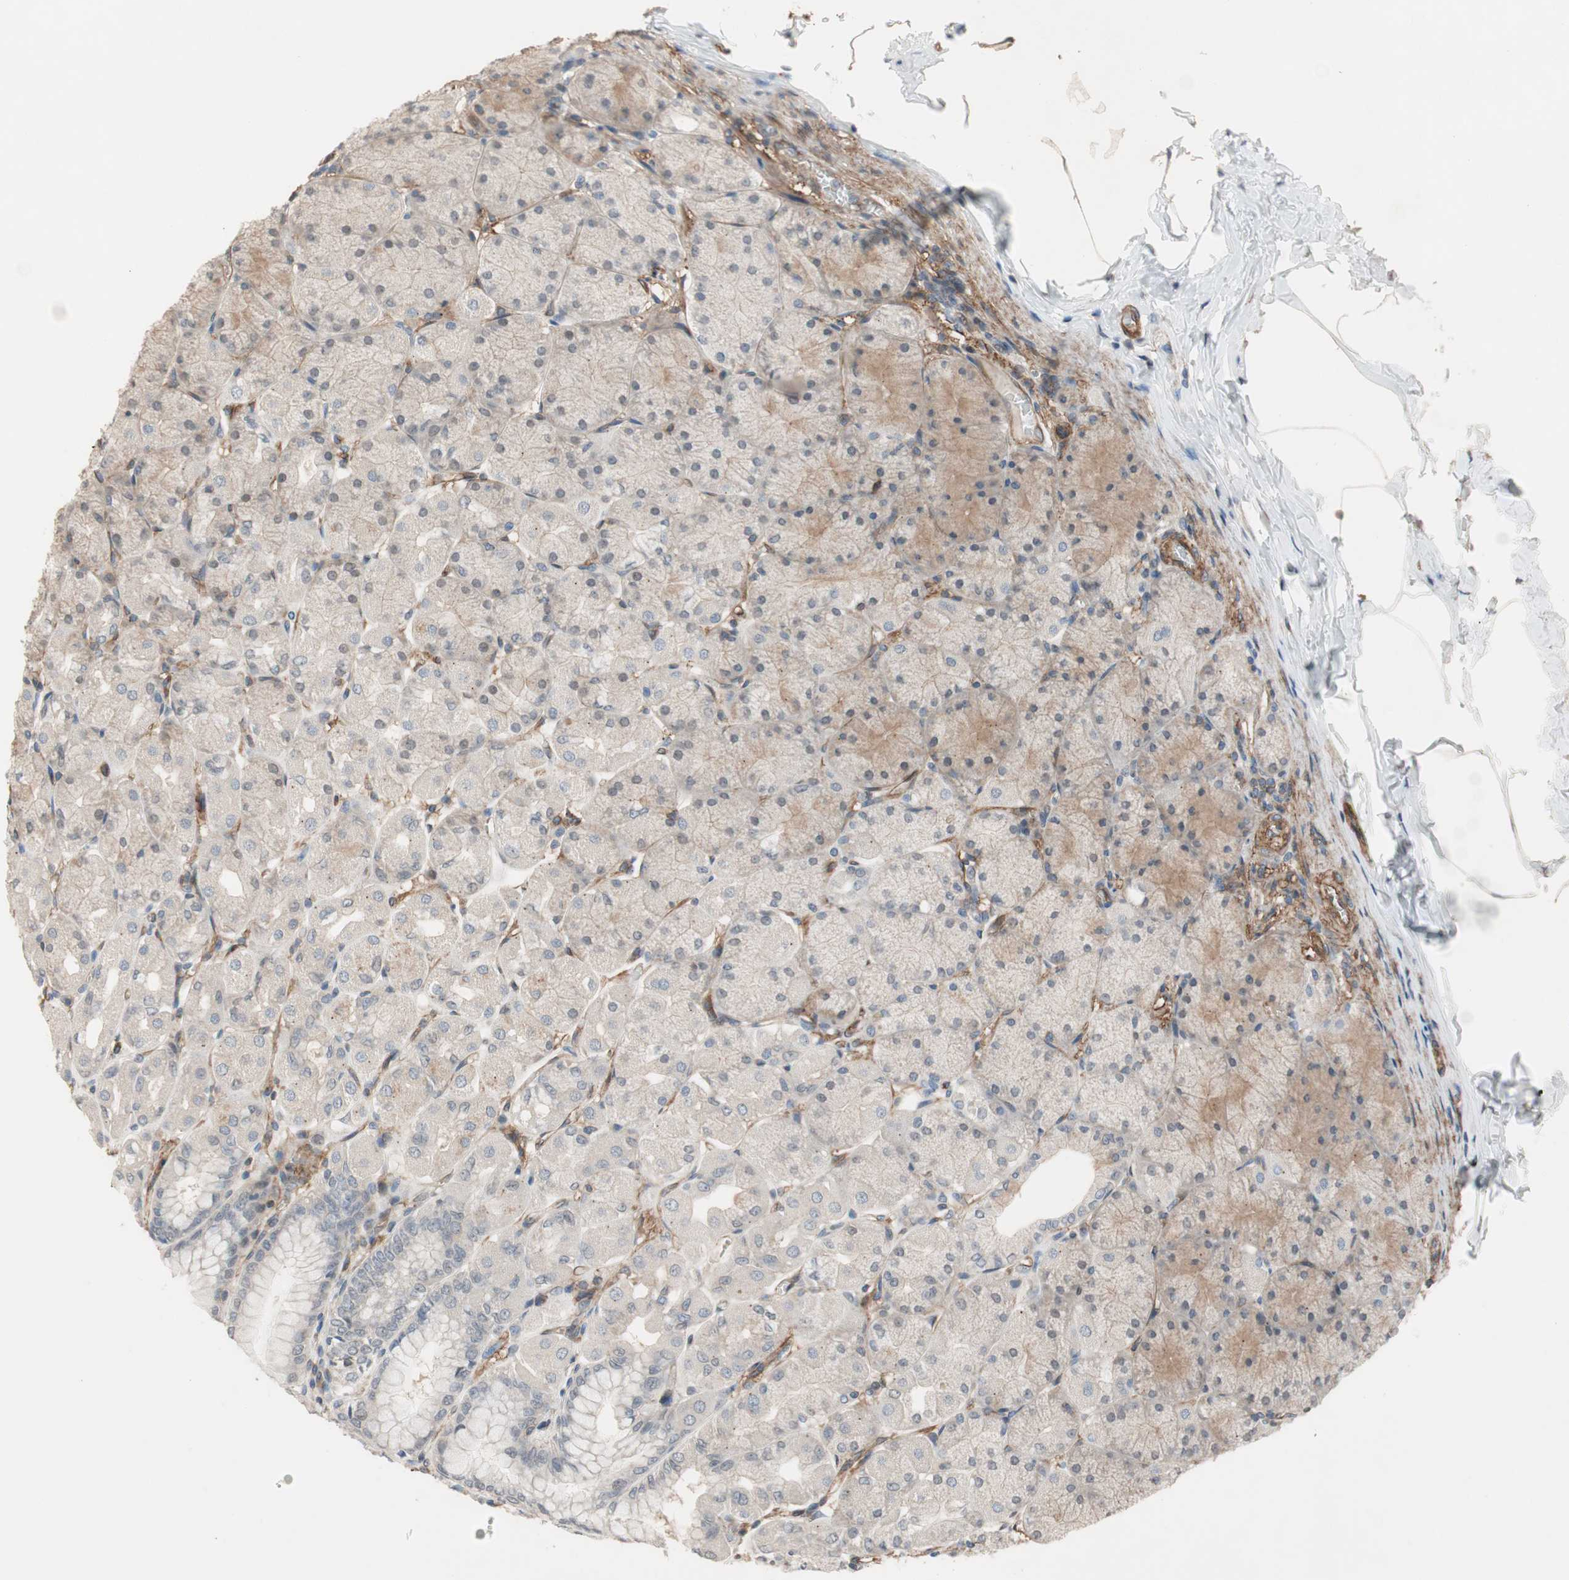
{"staining": {"intensity": "moderate", "quantity": "25%-75%", "location": "cytoplasmic/membranous"}, "tissue": "stomach", "cell_type": "Glandular cells", "image_type": "normal", "snomed": [{"axis": "morphology", "description": "Normal tissue, NOS"}, {"axis": "topography", "description": "Stomach, upper"}], "caption": "High-magnification brightfield microscopy of normal stomach stained with DAB (3,3'-diaminobenzidine) (brown) and counterstained with hematoxylin (blue). glandular cells exhibit moderate cytoplasmic/membranous staining is appreciated in approximately25%-75% of cells. Nuclei are stained in blue.", "gene": "GRHL1", "patient": {"sex": "female", "age": 56}}